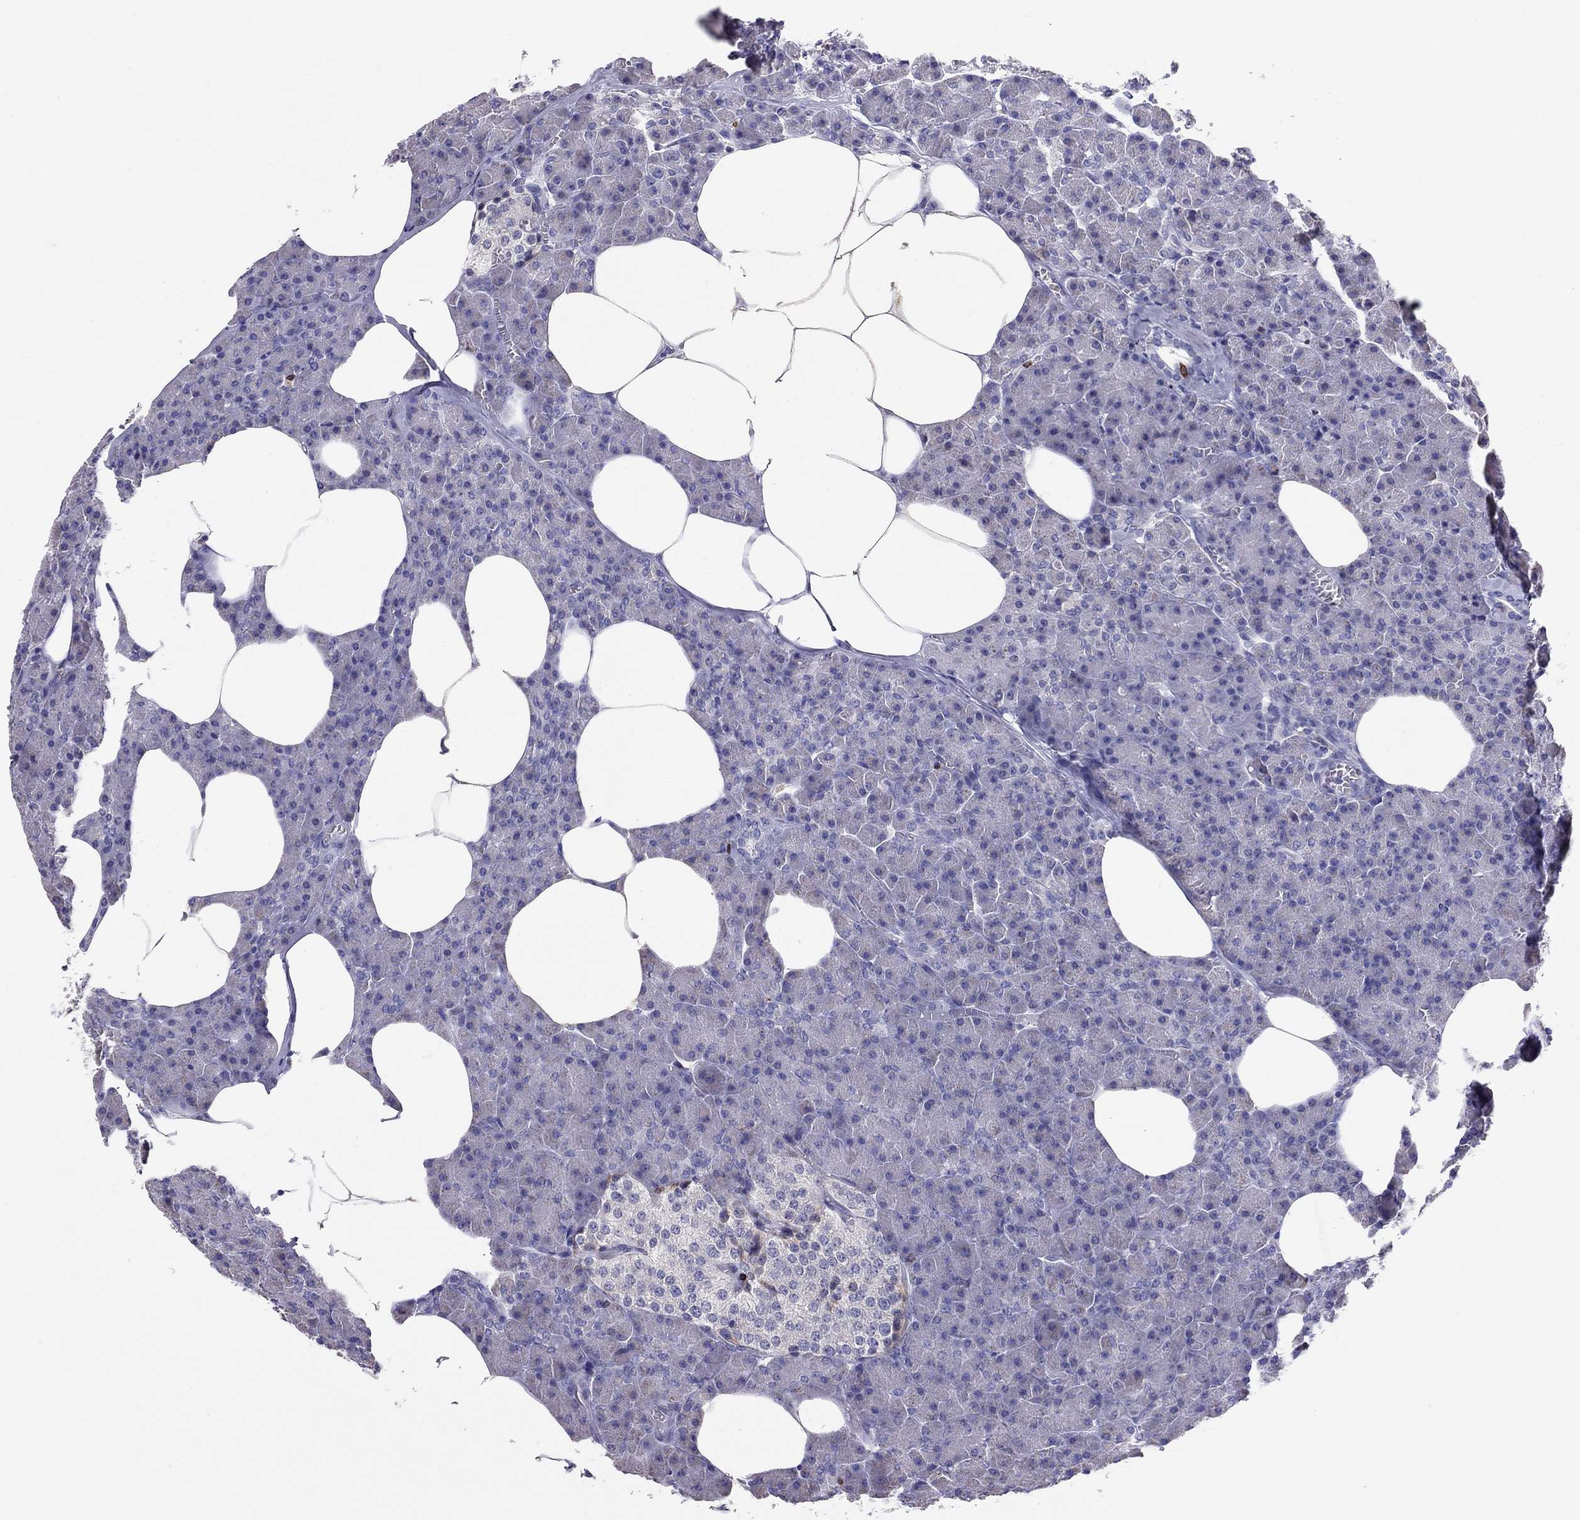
{"staining": {"intensity": "negative", "quantity": "none", "location": "none"}, "tissue": "pancreas", "cell_type": "Exocrine glandular cells", "image_type": "normal", "snomed": [{"axis": "morphology", "description": "Normal tissue, NOS"}, {"axis": "topography", "description": "Pancreas"}], "caption": "Immunohistochemistry (IHC) micrograph of normal human pancreas stained for a protein (brown), which reveals no expression in exocrine glandular cells.", "gene": "ADORA2A", "patient": {"sex": "female", "age": 45}}